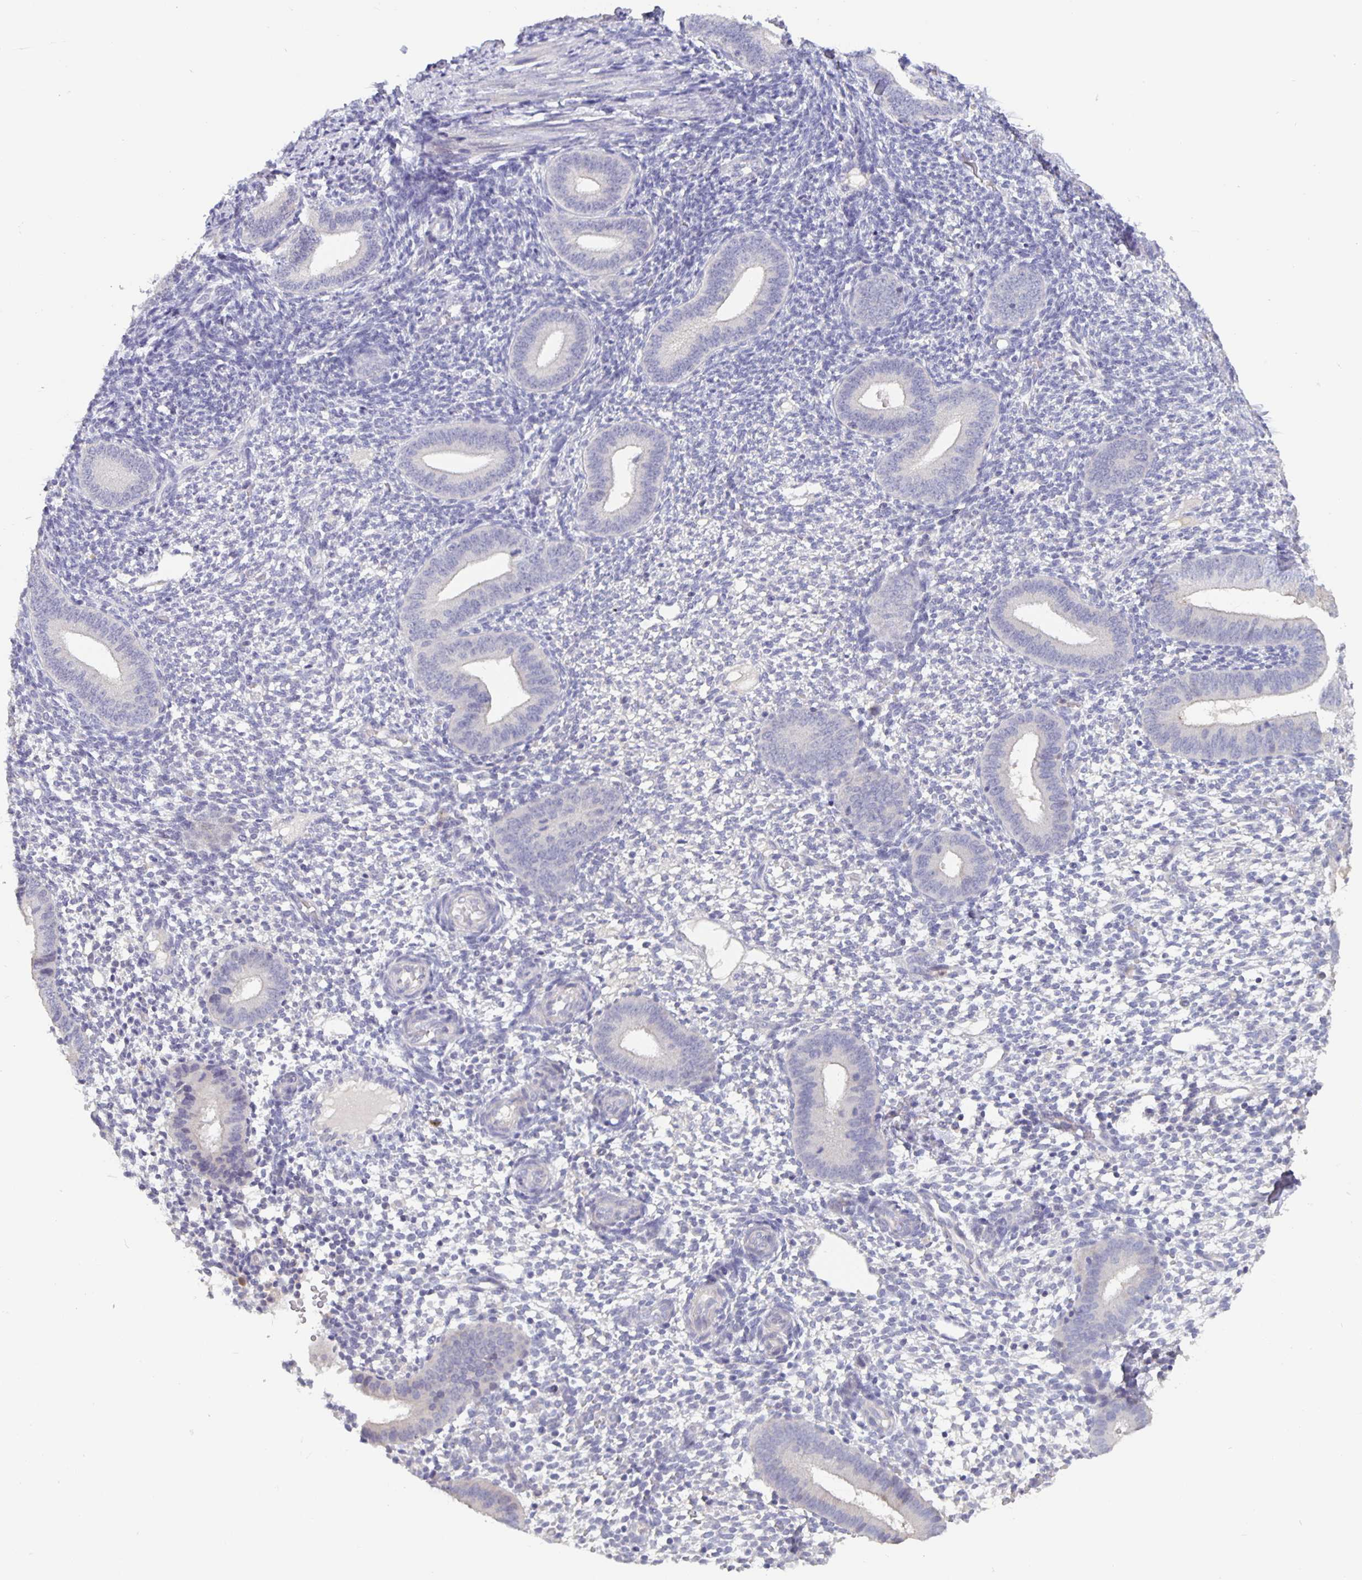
{"staining": {"intensity": "negative", "quantity": "none", "location": "none"}, "tissue": "endometrium", "cell_type": "Cells in endometrial stroma", "image_type": "normal", "snomed": [{"axis": "morphology", "description": "Normal tissue, NOS"}, {"axis": "topography", "description": "Endometrium"}], "caption": "Unremarkable endometrium was stained to show a protein in brown. There is no significant positivity in cells in endometrial stroma. (DAB (3,3'-diaminobenzidine) immunohistochemistry (IHC) with hematoxylin counter stain).", "gene": "GDF15", "patient": {"sex": "female", "age": 40}}